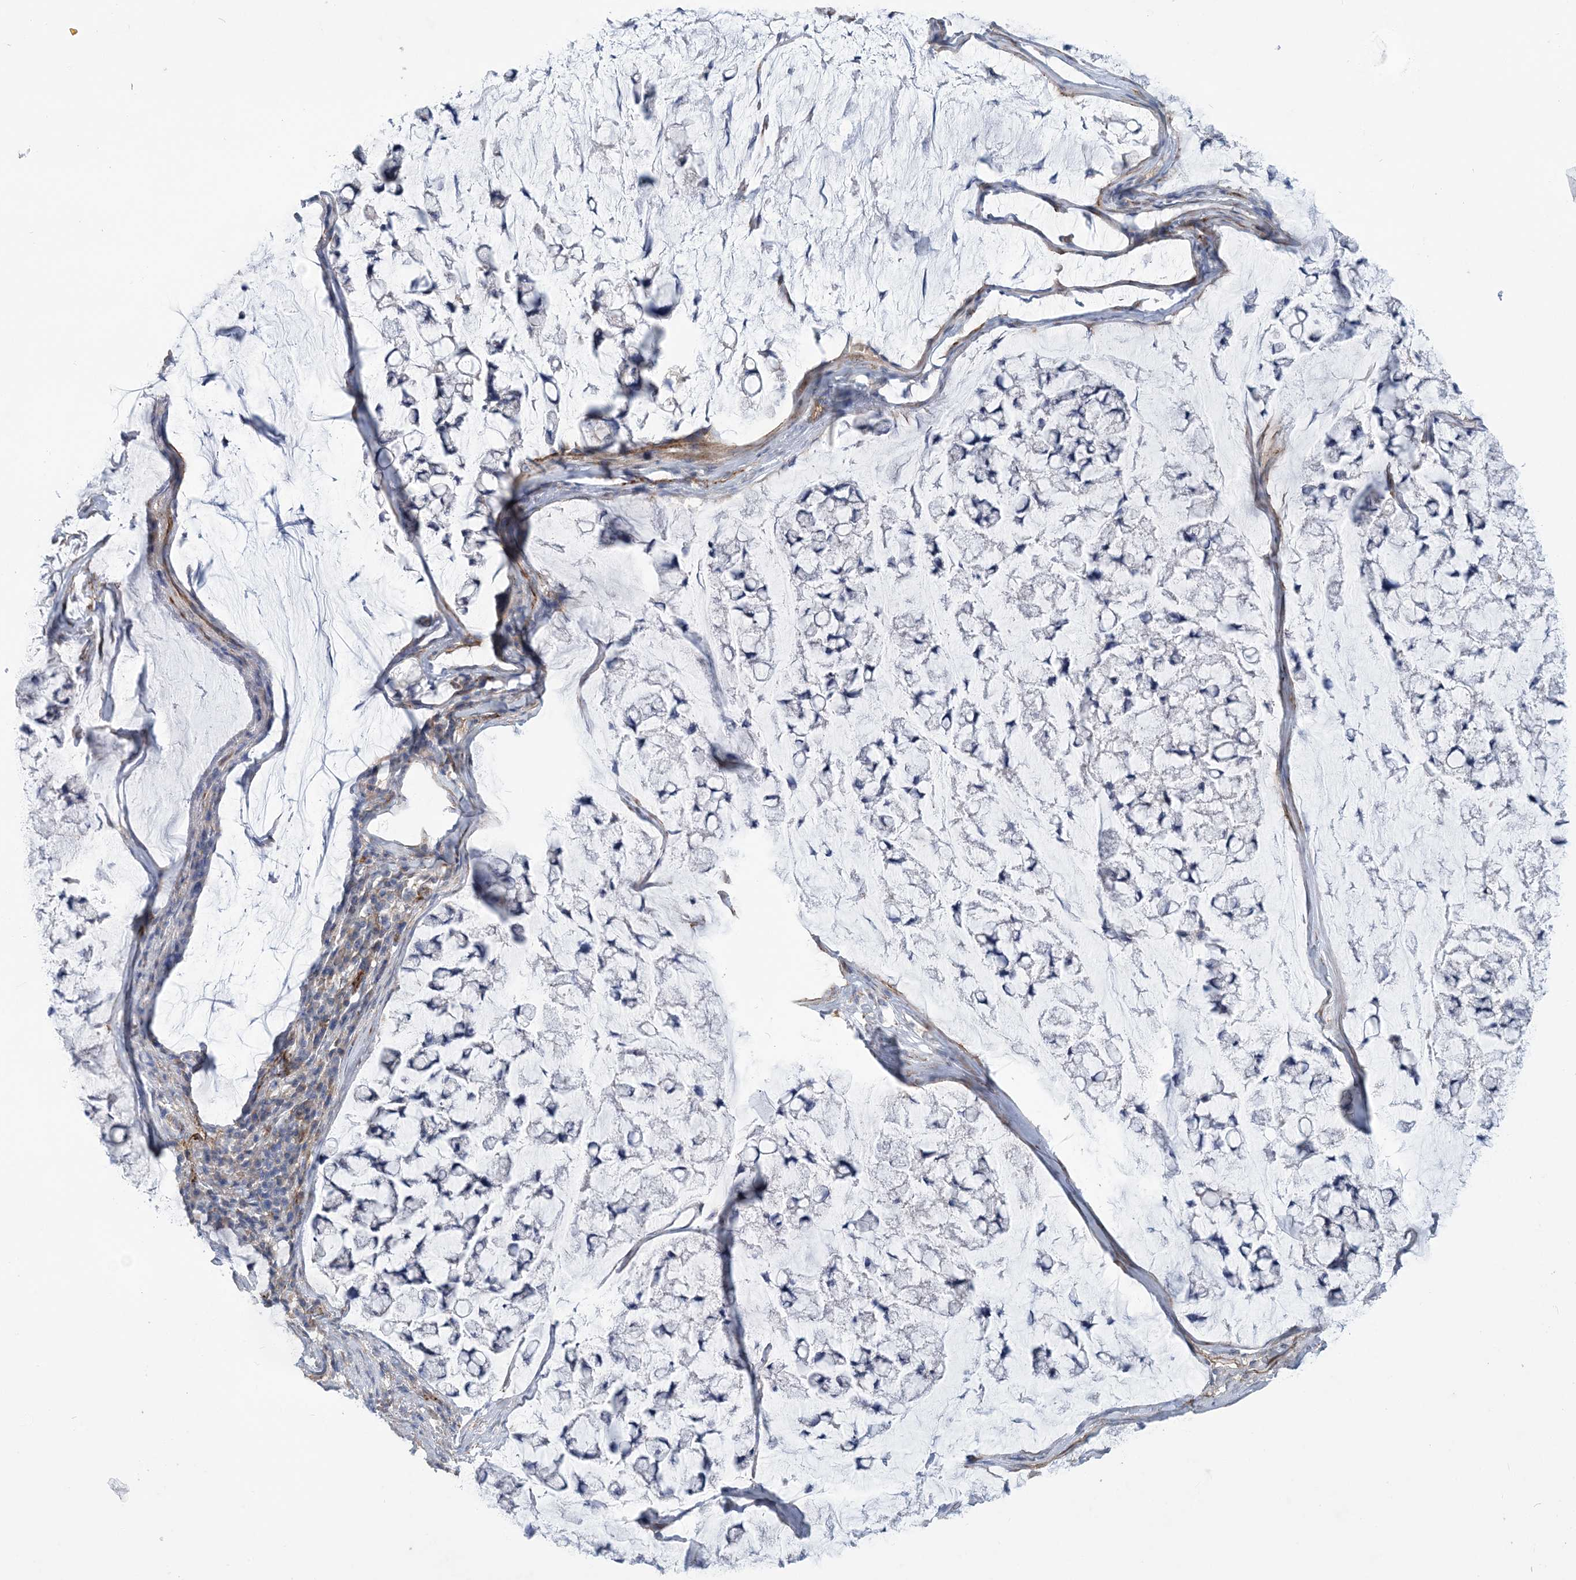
{"staining": {"intensity": "negative", "quantity": "none", "location": "none"}, "tissue": "stomach cancer", "cell_type": "Tumor cells", "image_type": "cancer", "snomed": [{"axis": "morphology", "description": "Adenocarcinoma, NOS"}, {"axis": "topography", "description": "Stomach, lower"}], "caption": "Image shows no protein positivity in tumor cells of adenocarcinoma (stomach) tissue. (DAB immunohistochemistry with hematoxylin counter stain).", "gene": "RAB11FIP5", "patient": {"sex": "male", "age": 67}}